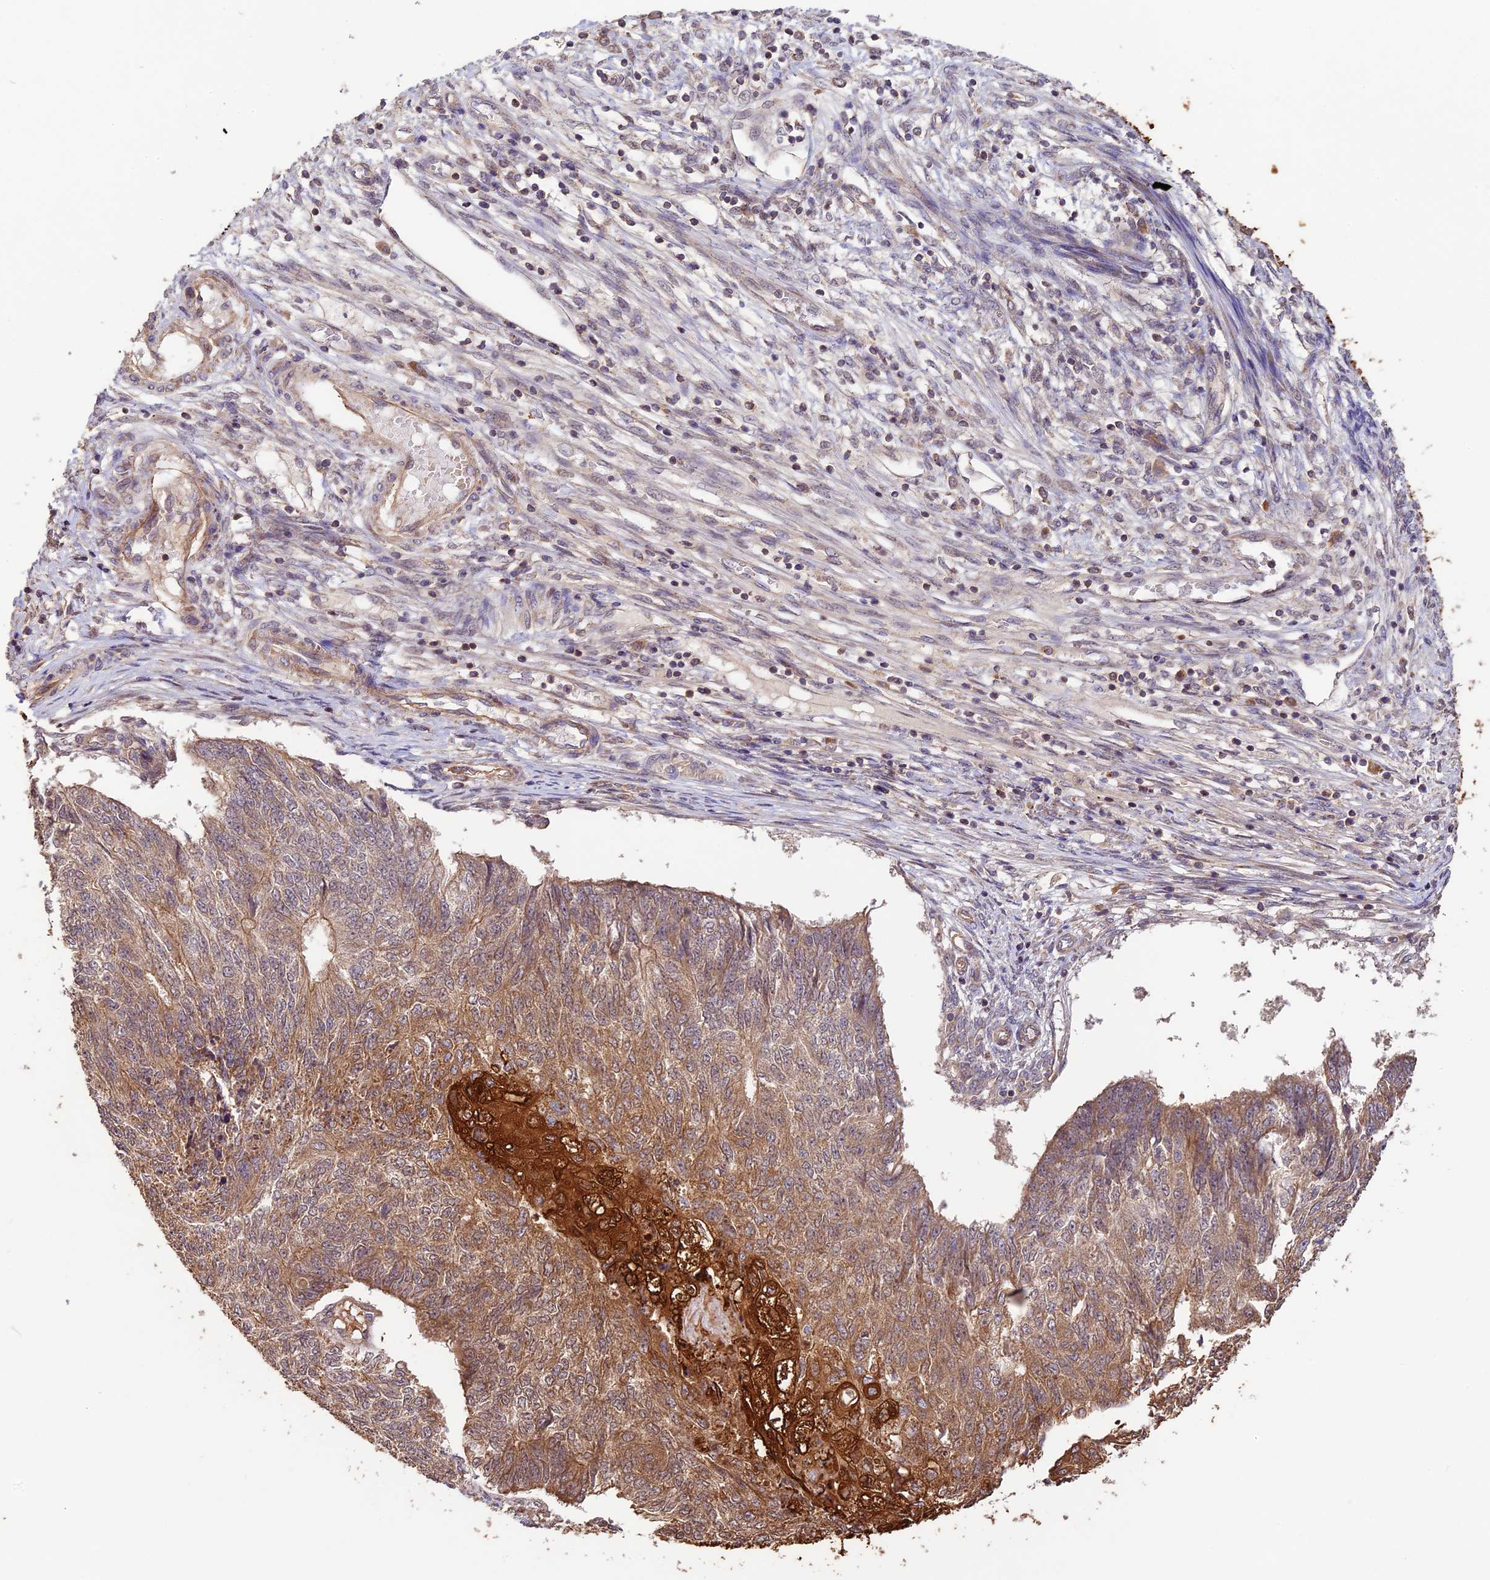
{"staining": {"intensity": "moderate", "quantity": ">75%", "location": "cytoplasmic/membranous"}, "tissue": "endometrial cancer", "cell_type": "Tumor cells", "image_type": "cancer", "snomed": [{"axis": "morphology", "description": "Adenocarcinoma, NOS"}, {"axis": "topography", "description": "Endometrium"}], "caption": "This micrograph reveals immunohistochemistry (IHC) staining of adenocarcinoma (endometrial), with medium moderate cytoplasmic/membranous positivity in about >75% of tumor cells.", "gene": "BCAS4", "patient": {"sex": "female", "age": 32}}